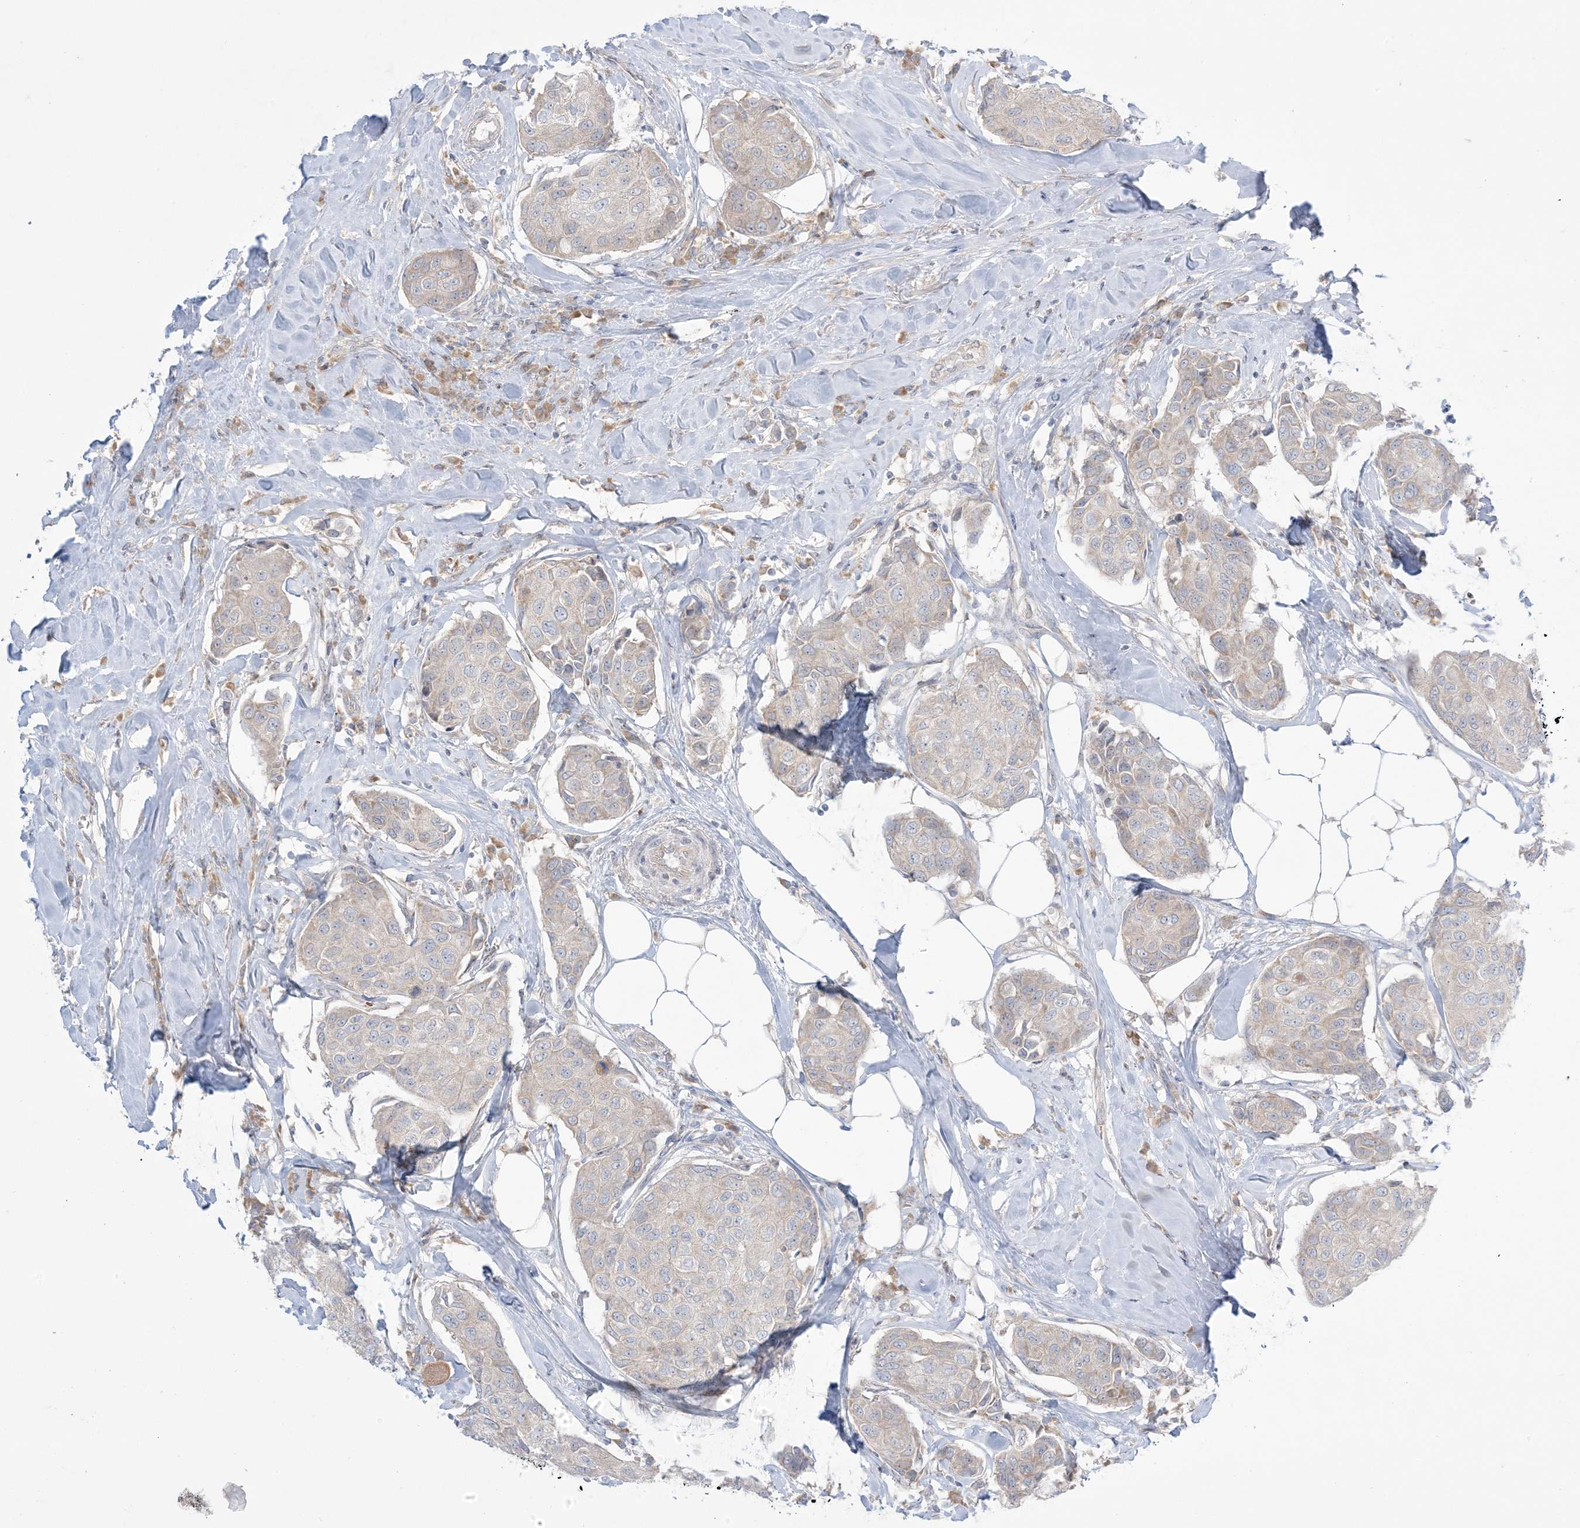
{"staining": {"intensity": "negative", "quantity": "none", "location": "none"}, "tissue": "breast cancer", "cell_type": "Tumor cells", "image_type": "cancer", "snomed": [{"axis": "morphology", "description": "Duct carcinoma"}, {"axis": "topography", "description": "Breast"}], "caption": "DAB immunohistochemical staining of breast cancer shows no significant positivity in tumor cells.", "gene": "MMGT1", "patient": {"sex": "female", "age": 80}}